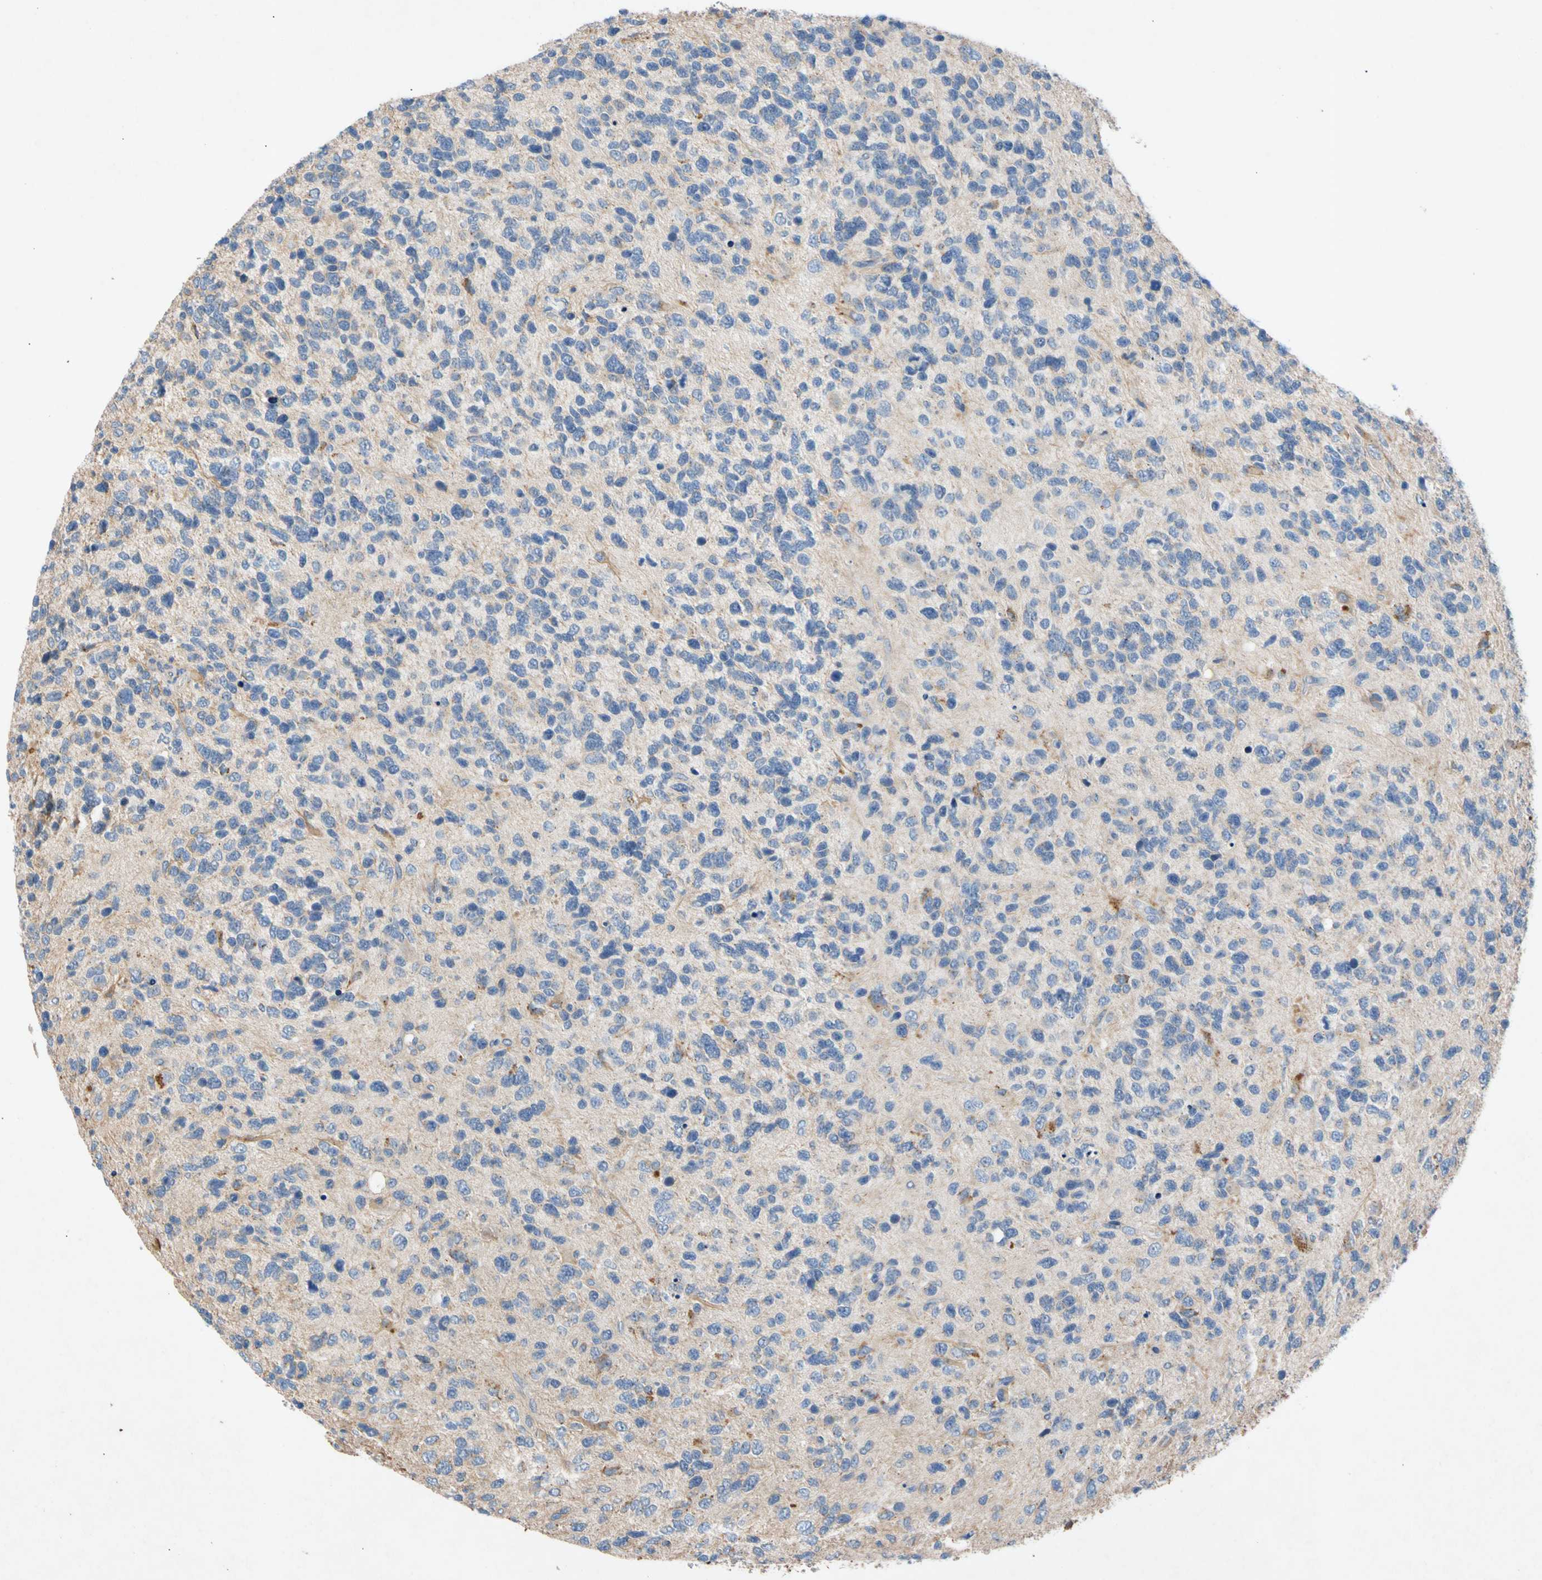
{"staining": {"intensity": "negative", "quantity": "none", "location": "none"}, "tissue": "glioma", "cell_type": "Tumor cells", "image_type": "cancer", "snomed": [{"axis": "morphology", "description": "Glioma, malignant, High grade"}, {"axis": "topography", "description": "Brain"}], "caption": "Protein analysis of malignant glioma (high-grade) displays no significant staining in tumor cells.", "gene": "GASK1B", "patient": {"sex": "female", "age": 58}}